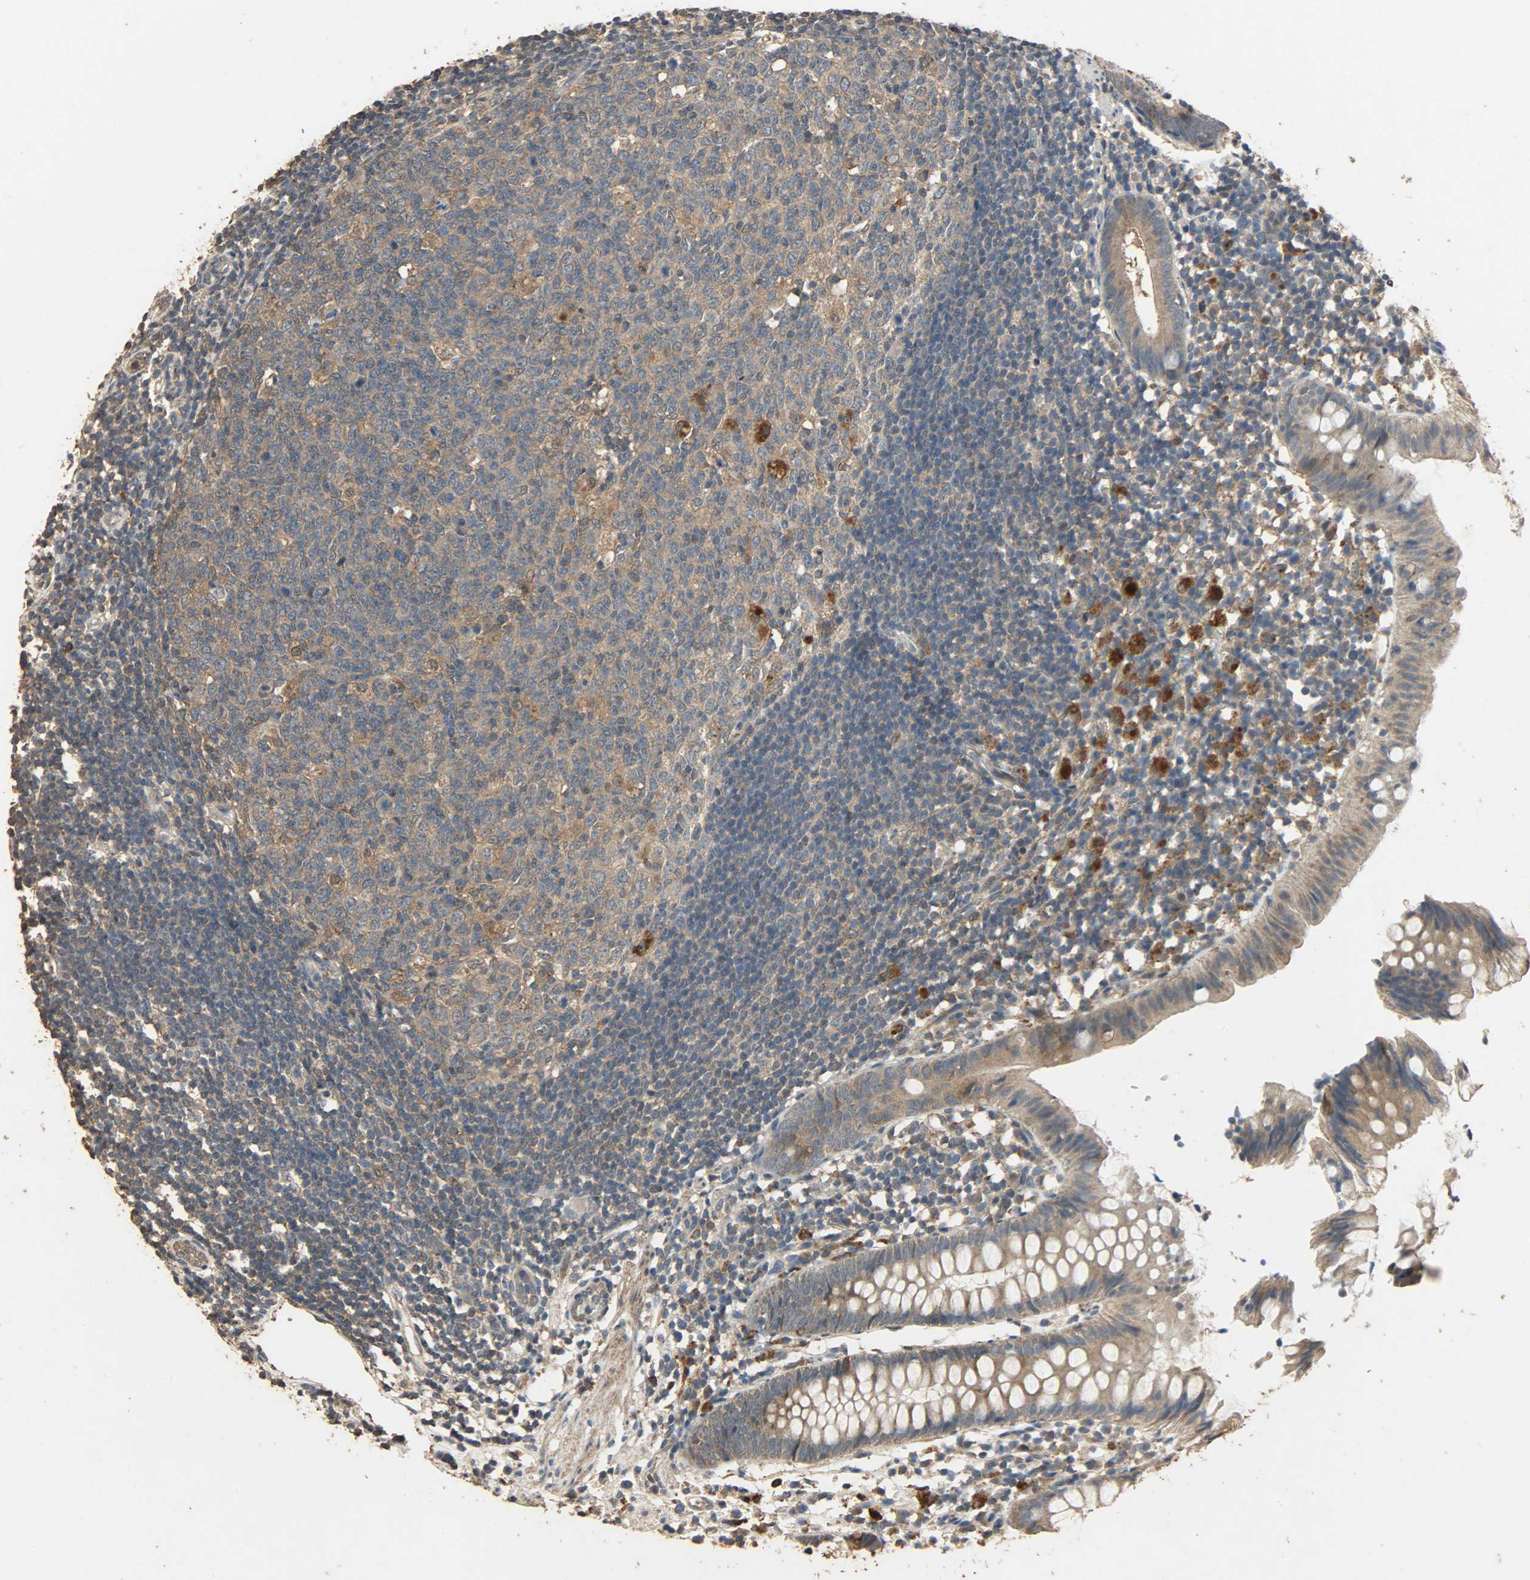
{"staining": {"intensity": "moderate", "quantity": ">75%", "location": "cytoplasmic/membranous"}, "tissue": "appendix", "cell_type": "Glandular cells", "image_type": "normal", "snomed": [{"axis": "morphology", "description": "Normal tissue, NOS"}, {"axis": "topography", "description": "Appendix"}], "caption": "Protein staining shows moderate cytoplasmic/membranous expression in about >75% of glandular cells in benign appendix.", "gene": "CDKN2C", "patient": {"sex": "male", "age": 38}}